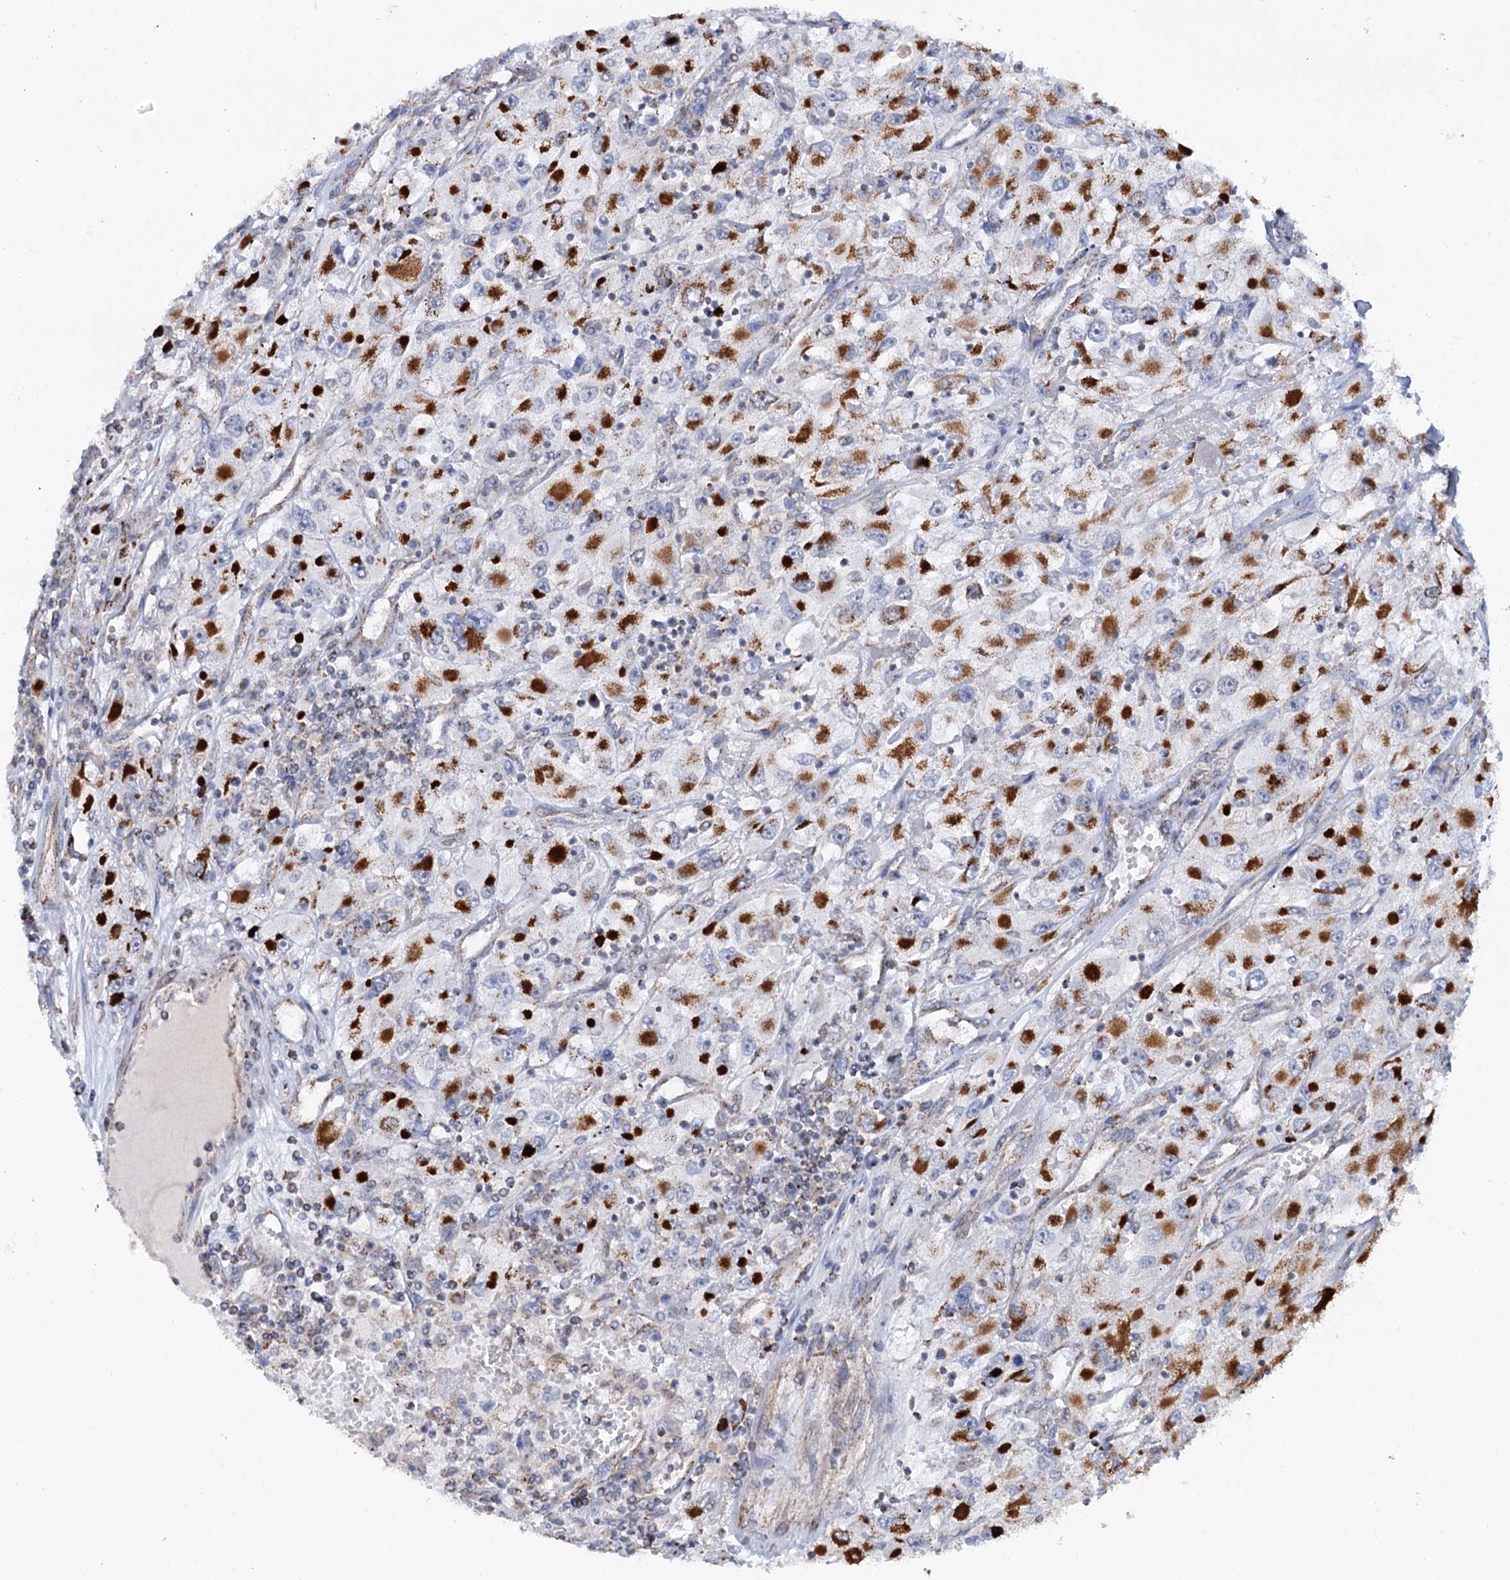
{"staining": {"intensity": "strong", "quantity": ">75%", "location": "cytoplasmic/membranous"}, "tissue": "renal cancer", "cell_type": "Tumor cells", "image_type": "cancer", "snomed": [{"axis": "morphology", "description": "Adenocarcinoma, NOS"}, {"axis": "topography", "description": "Kidney"}], "caption": "A brown stain shows strong cytoplasmic/membranous expression of a protein in renal cancer tumor cells. Ihc stains the protein in brown and the nuclei are stained blue.", "gene": "C2CD3", "patient": {"sex": "female", "age": 52}}